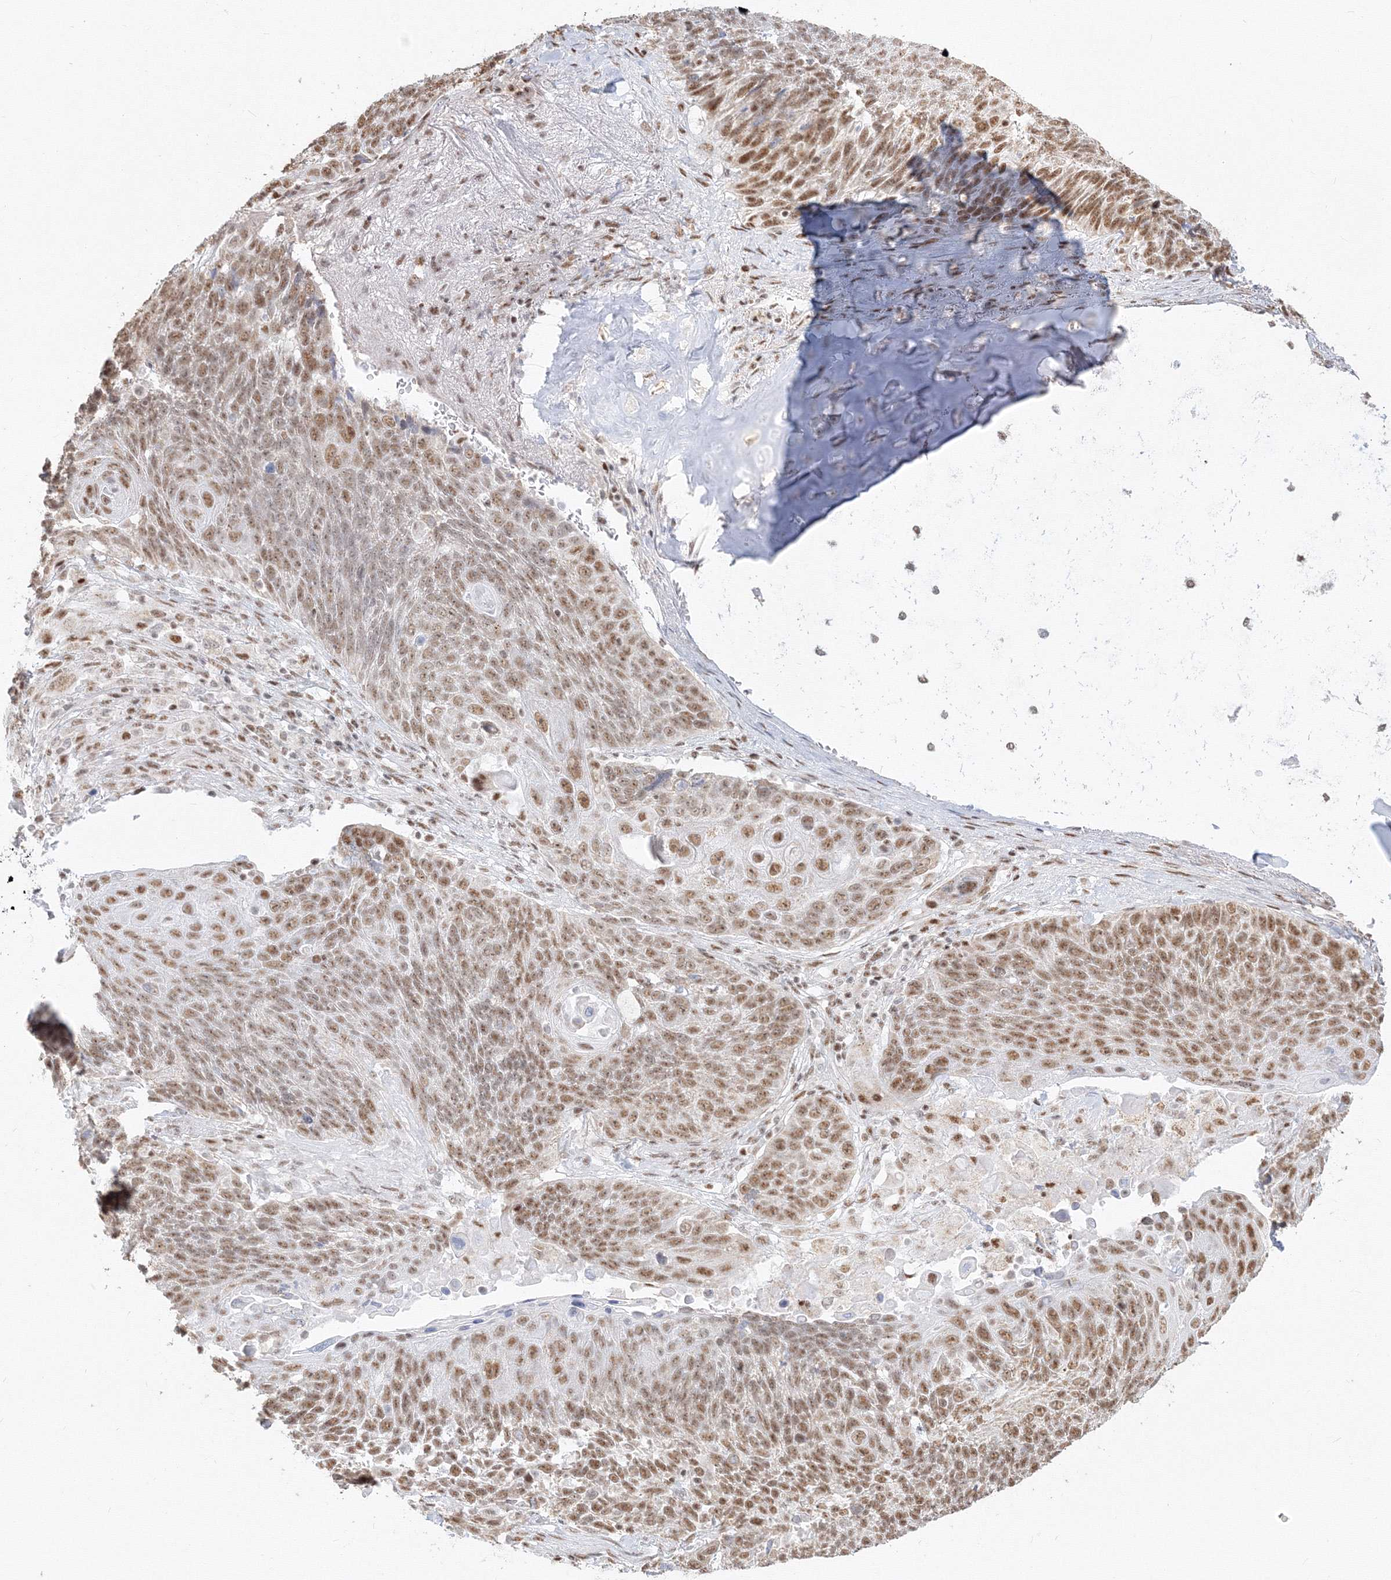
{"staining": {"intensity": "moderate", "quantity": ">75%", "location": "nuclear"}, "tissue": "lung cancer", "cell_type": "Tumor cells", "image_type": "cancer", "snomed": [{"axis": "morphology", "description": "Squamous cell carcinoma, NOS"}, {"axis": "topography", "description": "Lung"}], "caption": "Moderate nuclear expression is seen in about >75% of tumor cells in lung cancer.", "gene": "PPP4R2", "patient": {"sex": "male", "age": 66}}